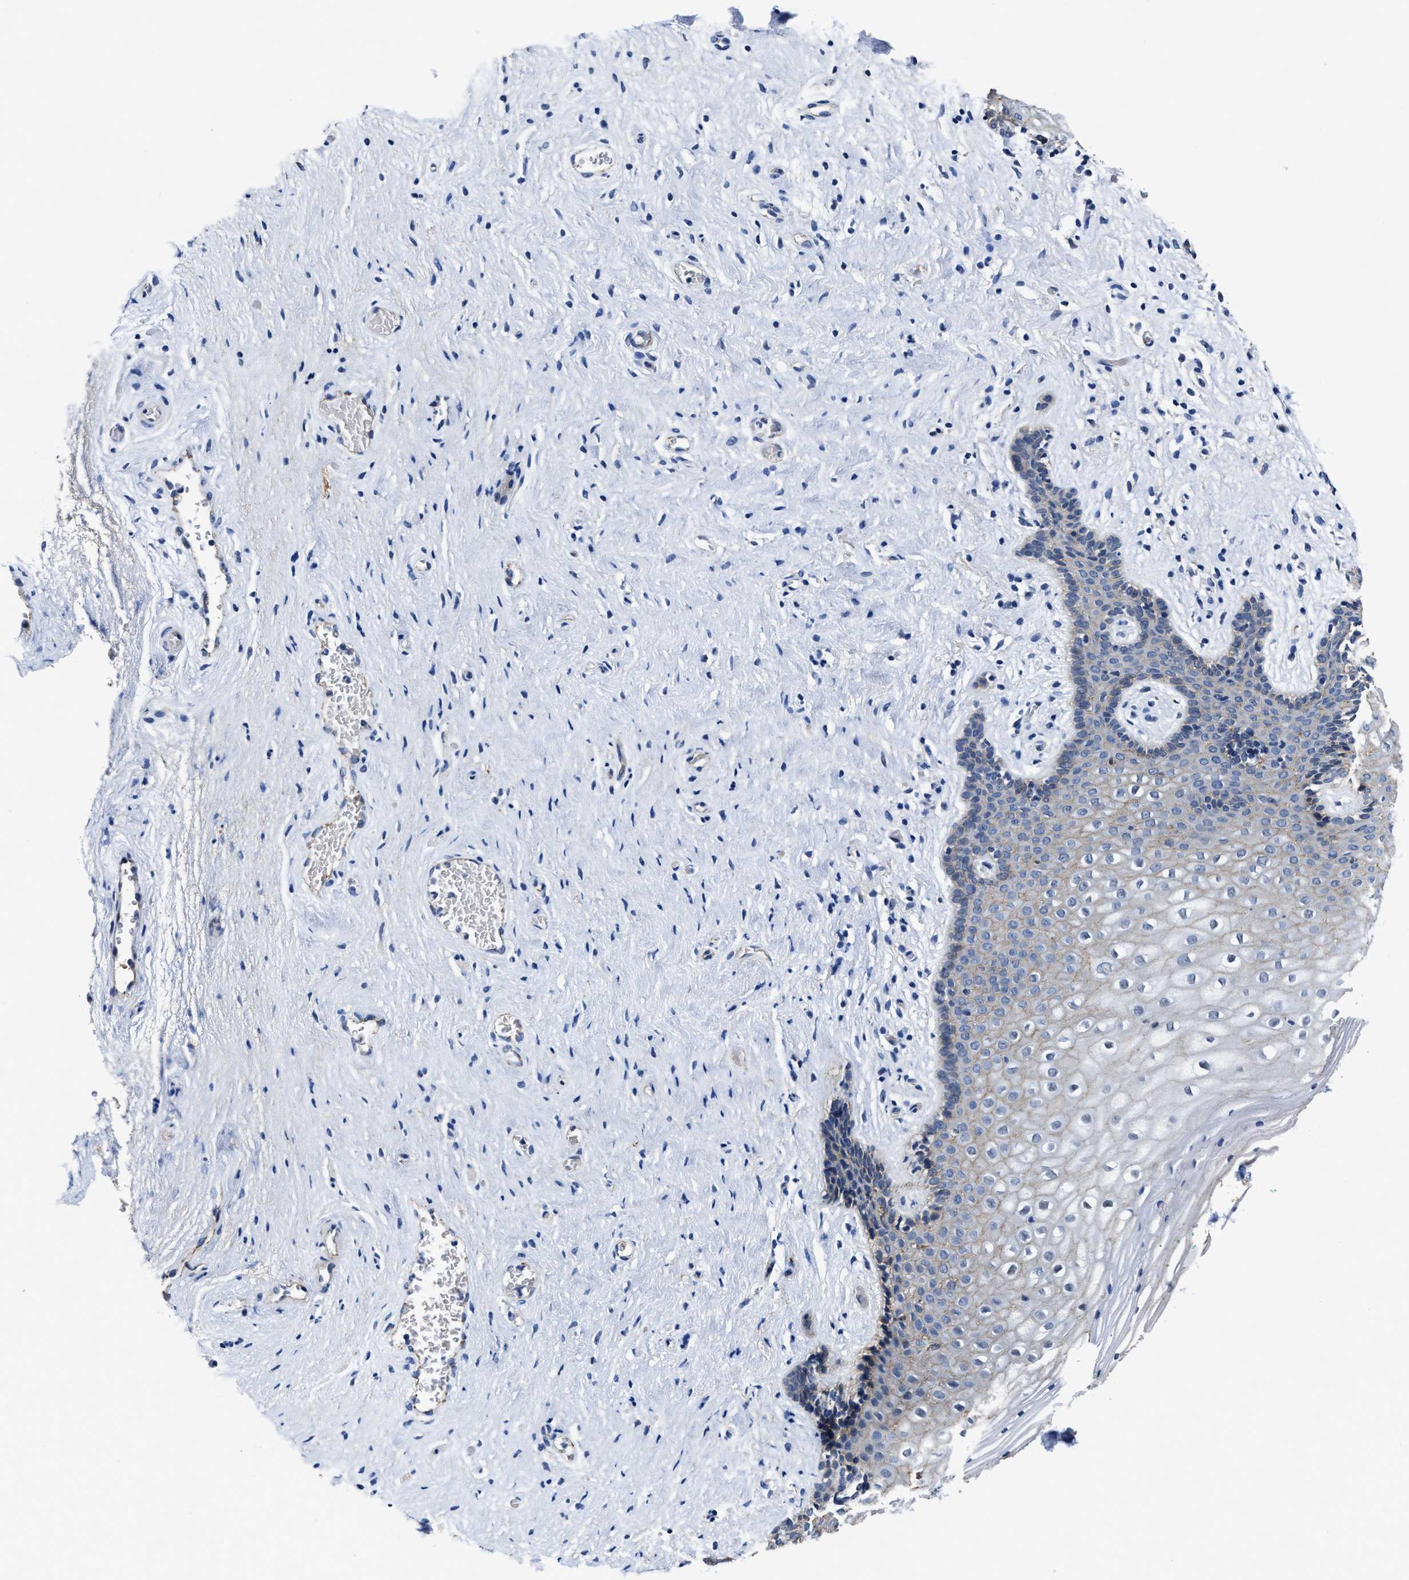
{"staining": {"intensity": "negative", "quantity": "none", "location": "none"}, "tissue": "vagina", "cell_type": "Squamous epithelial cells", "image_type": "normal", "snomed": [{"axis": "morphology", "description": "Normal tissue, NOS"}, {"axis": "topography", "description": "Vagina"}], "caption": "IHC histopathology image of unremarkable vagina: human vagina stained with DAB (3,3'-diaminobenzidine) demonstrates no significant protein staining in squamous epithelial cells.", "gene": "GHITM", "patient": {"sex": "female", "age": 44}}